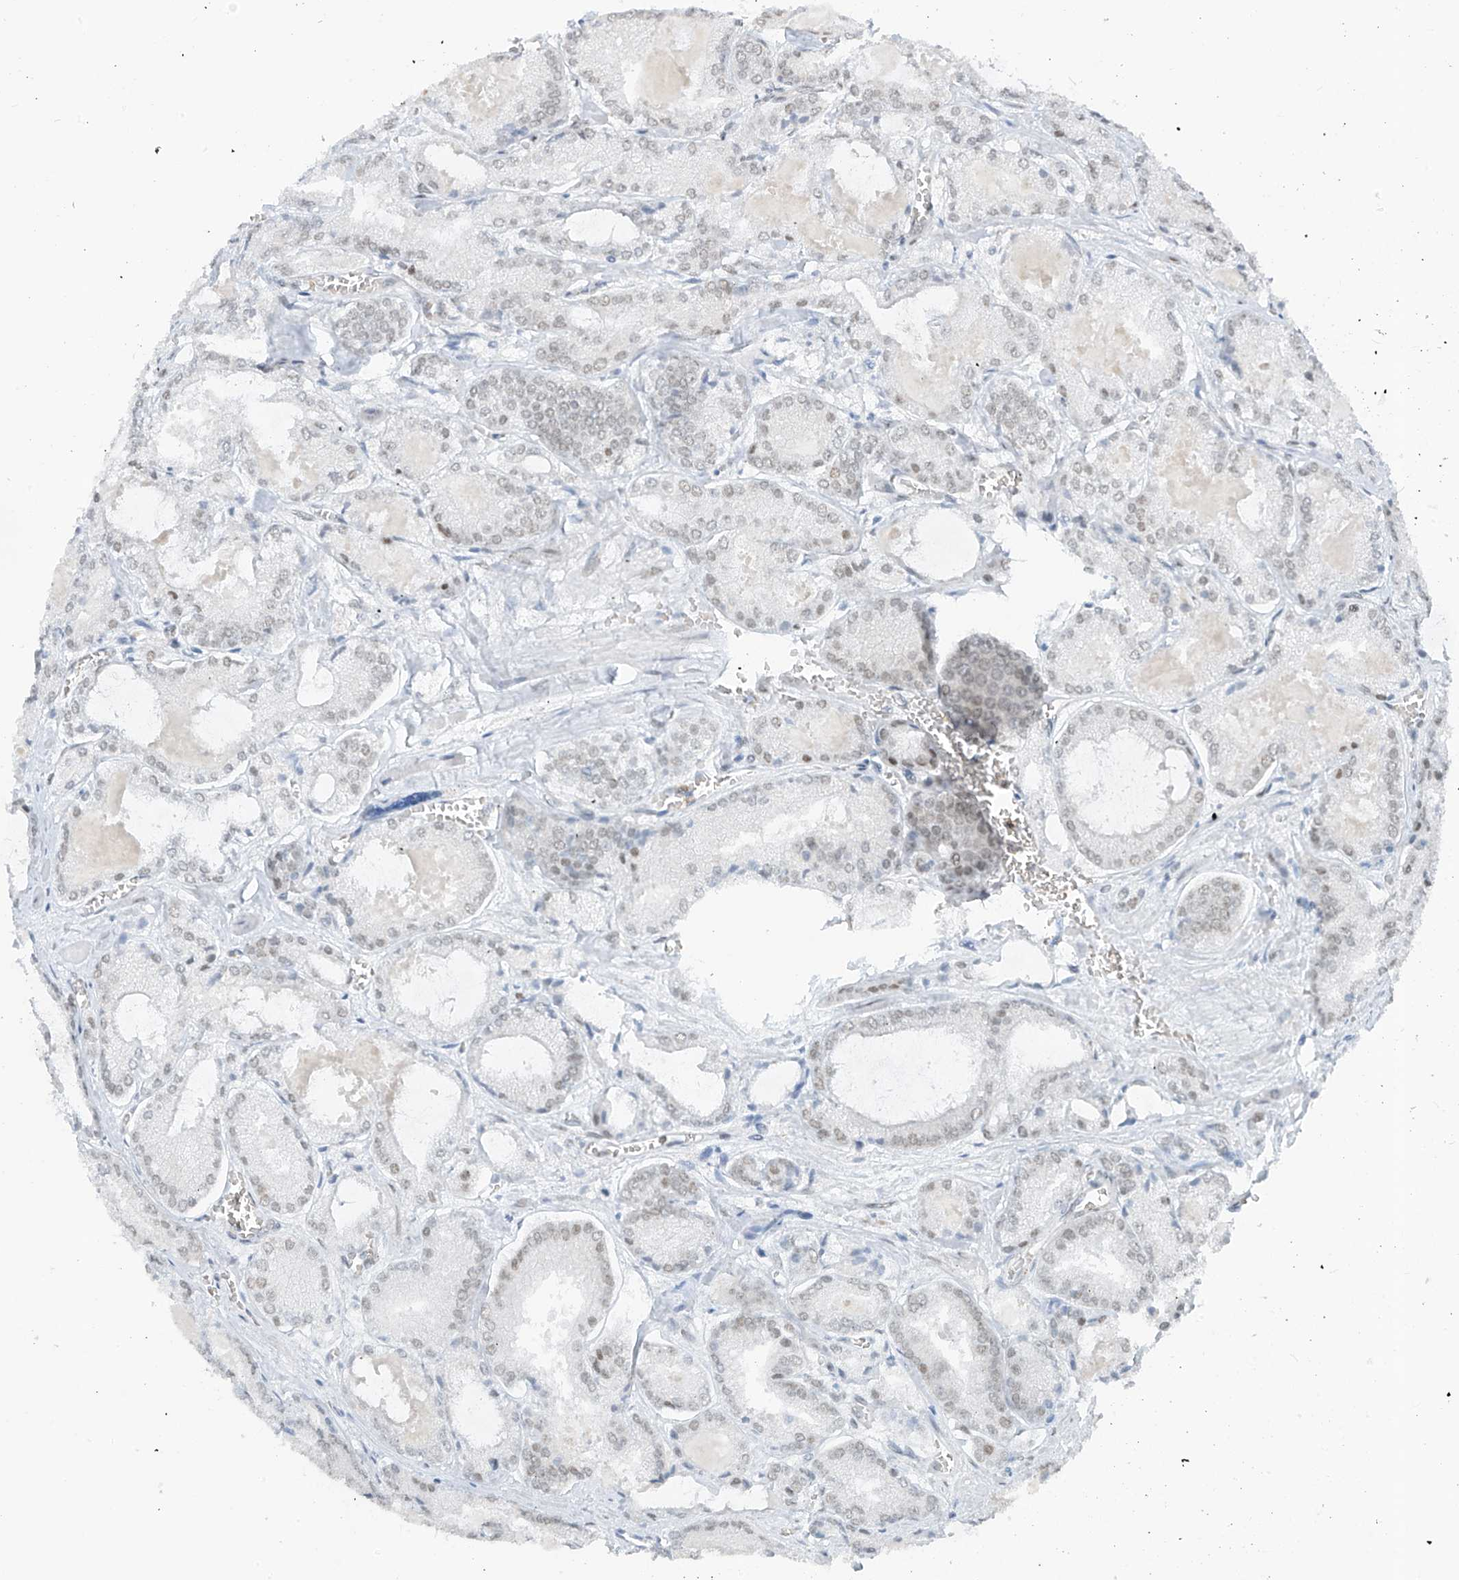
{"staining": {"intensity": "weak", "quantity": "25%-75%", "location": "nuclear"}, "tissue": "prostate cancer", "cell_type": "Tumor cells", "image_type": "cancer", "snomed": [{"axis": "morphology", "description": "Adenocarcinoma, Low grade"}, {"axis": "topography", "description": "Prostate"}], "caption": "Human low-grade adenocarcinoma (prostate) stained with a brown dye shows weak nuclear positive staining in about 25%-75% of tumor cells.", "gene": "MCM9", "patient": {"sex": "male", "age": 67}}